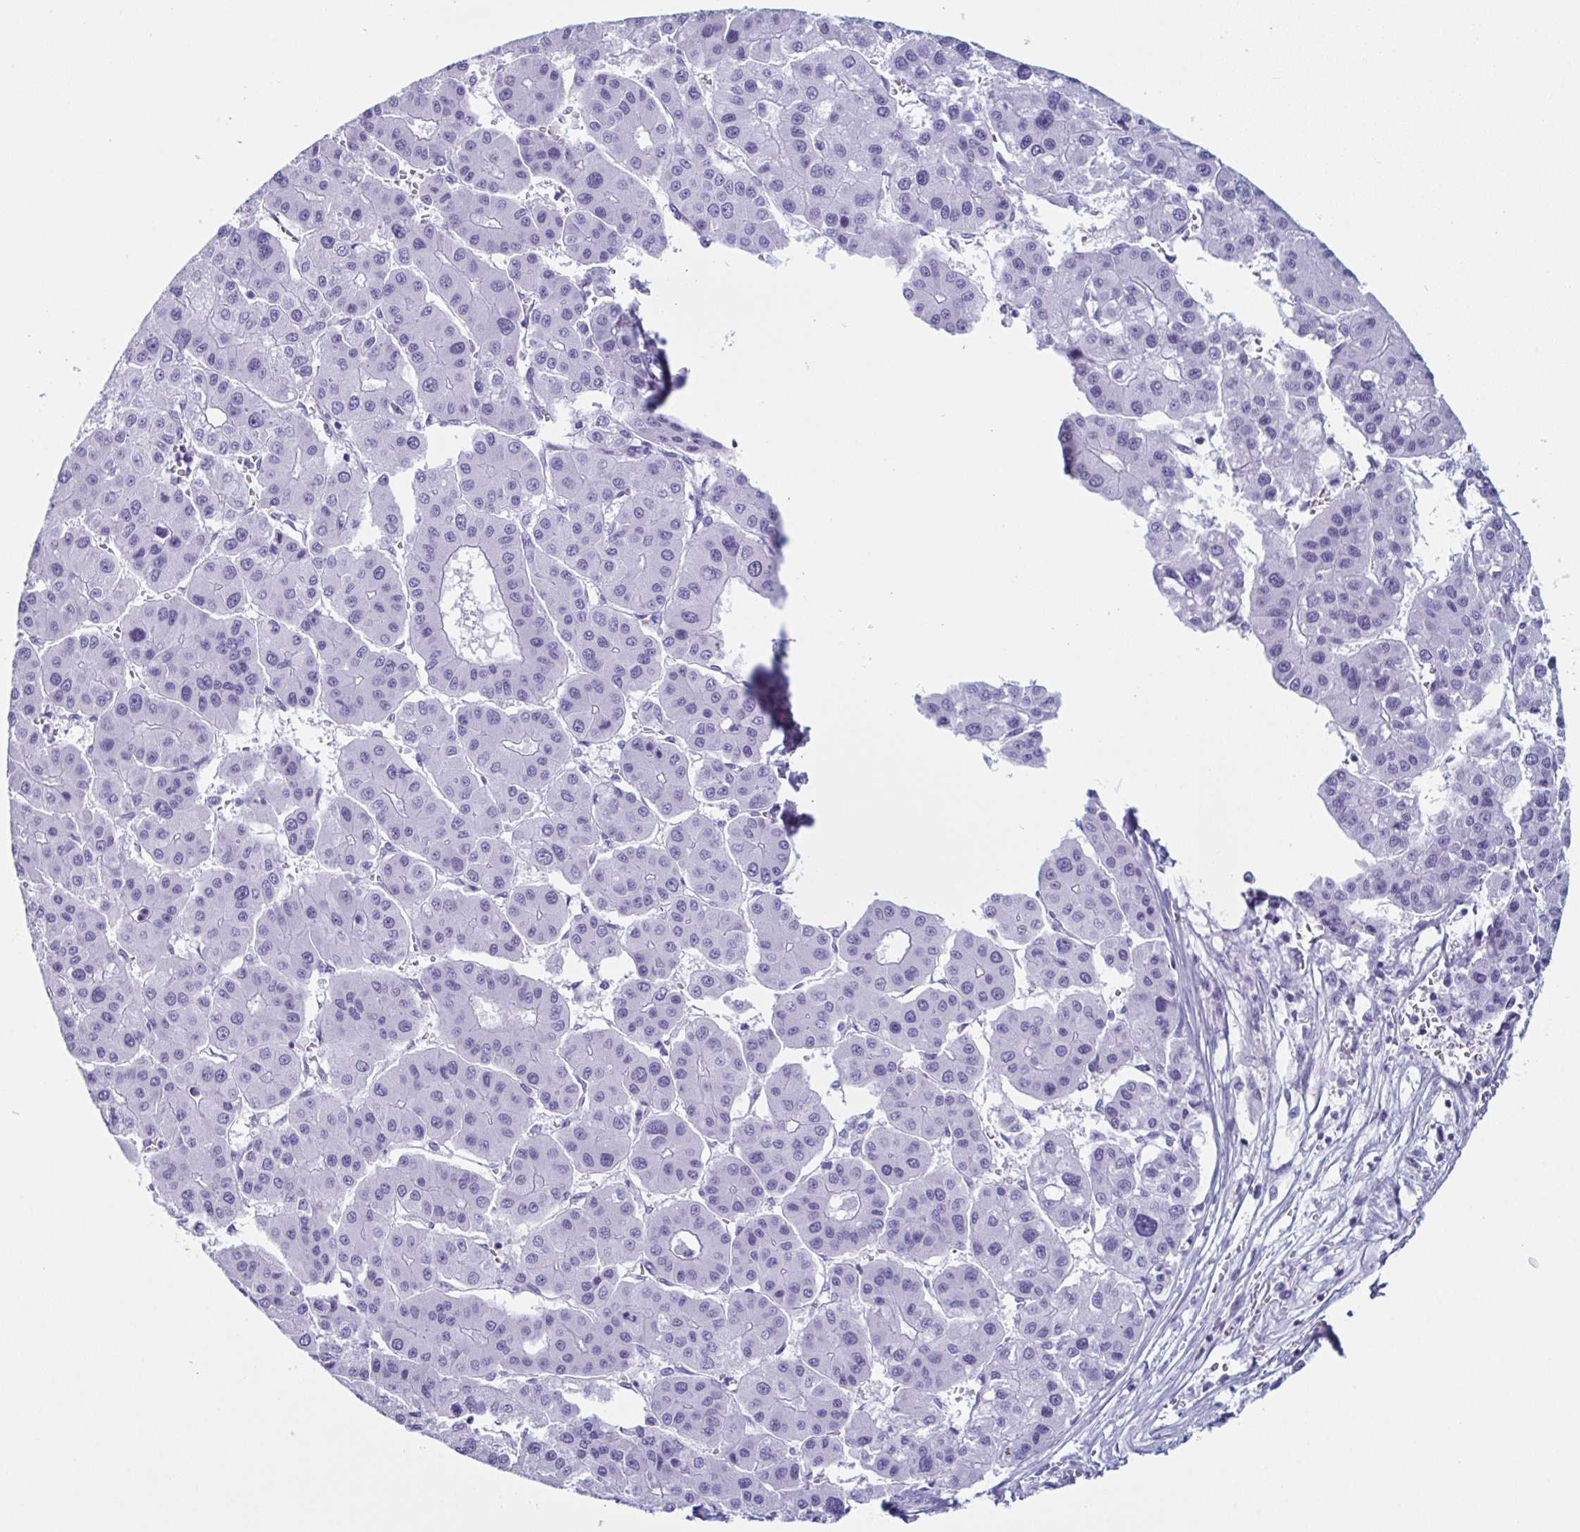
{"staining": {"intensity": "negative", "quantity": "none", "location": "none"}, "tissue": "liver cancer", "cell_type": "Tumor cells", "image_type": "cancer", "snomed": [{"axis": "morphology", "description": "Carcinoma, Hepatocellular, NOS"}, {"axis": "topography", "description": "Liver"}], "caption": "The photomicrograph reveals no staining of tumor cells in hepatocellular carcinoma (liver). Brightfield microscopy of immunohistochemistry (IHC) stained with DAB (3,3'-diaminobenzidine) (brown) and hematoxylin (blue), captured at high magnification.", "gene": "ENKUR", "patient": {"sex": "male", "age": 73}}